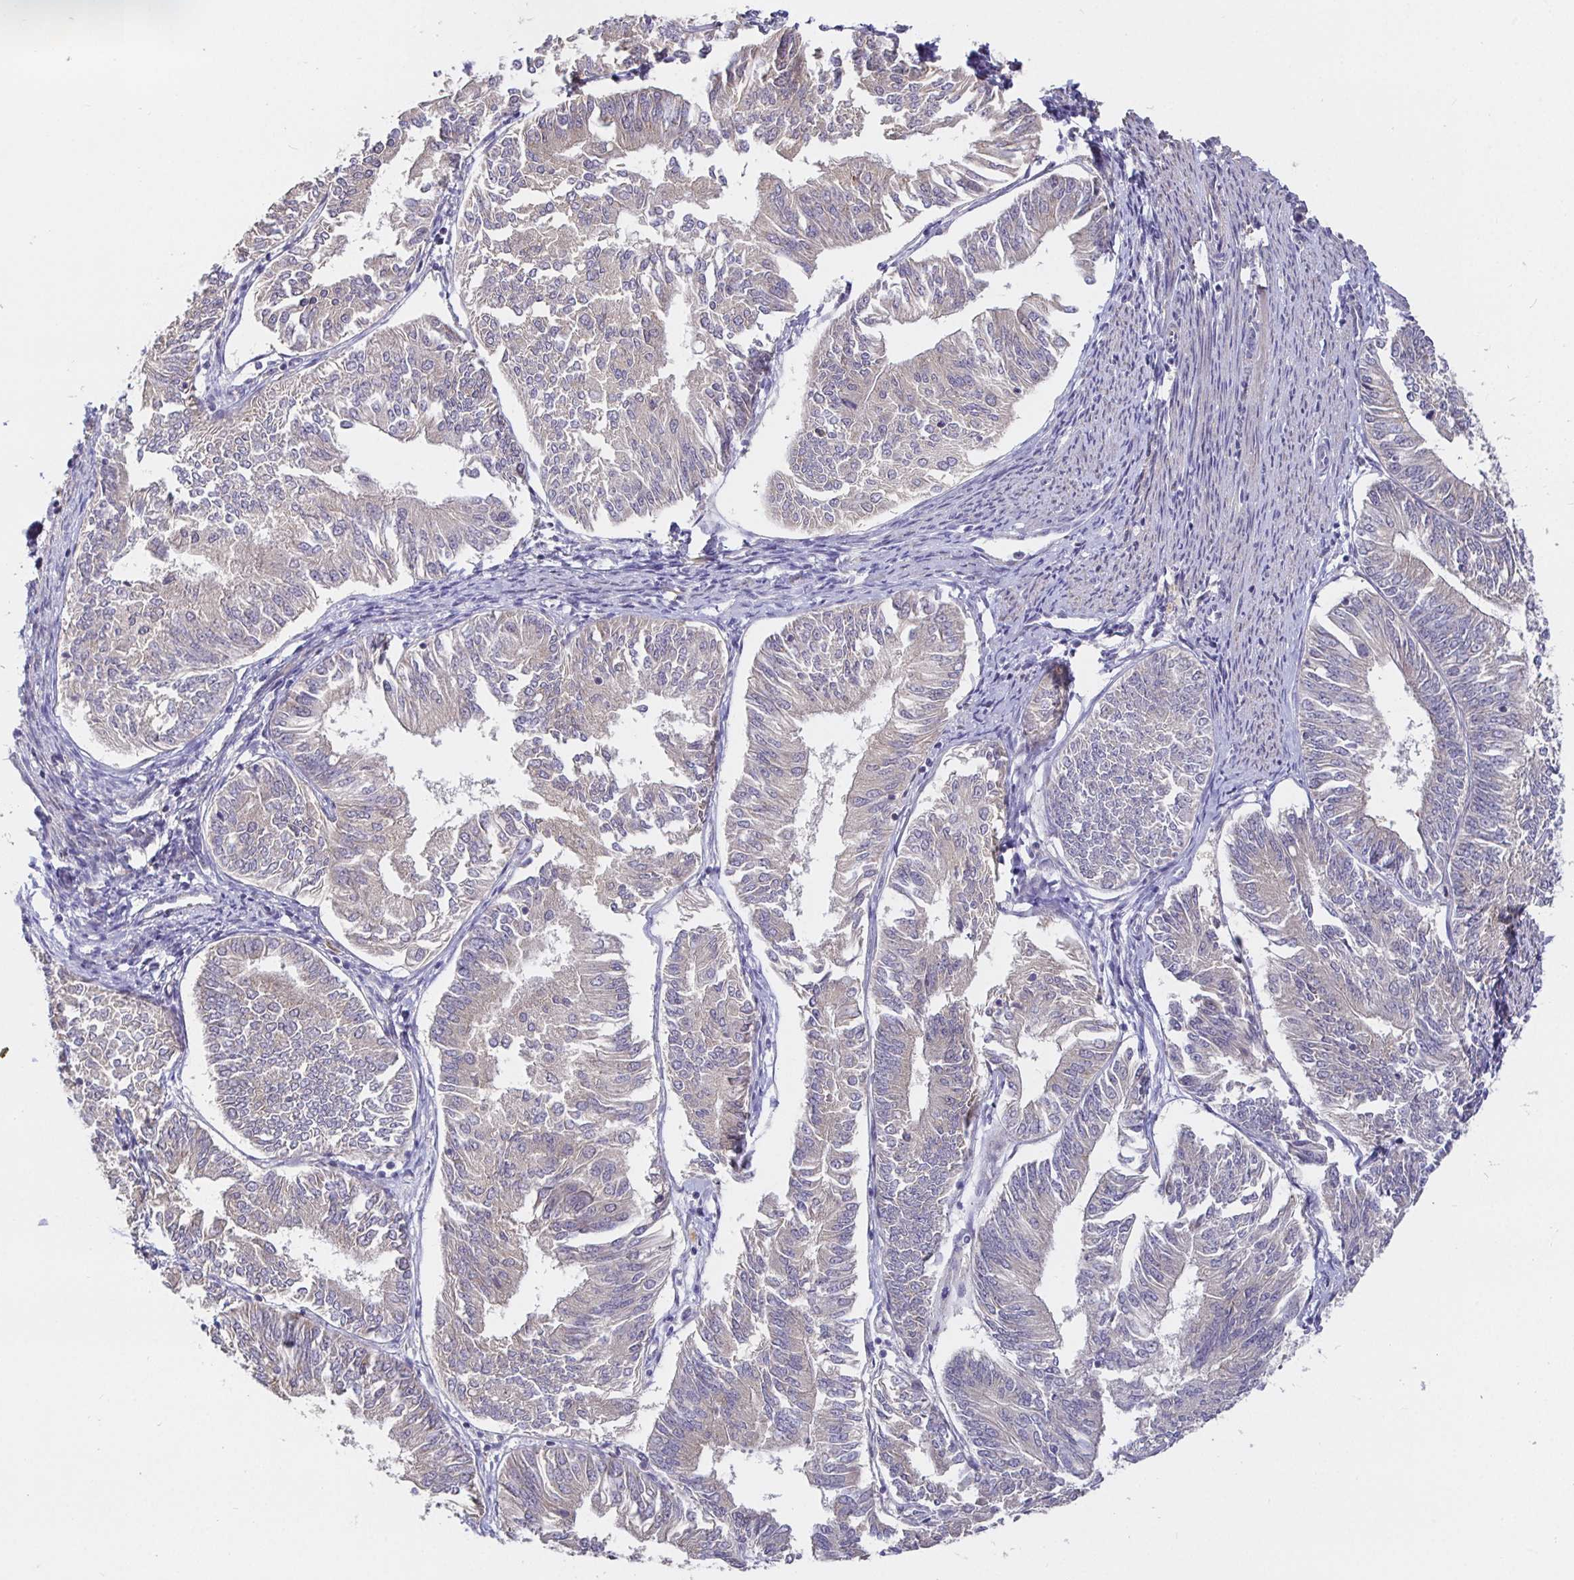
{"staining": {"intensity": "weak", "quantity": "<25%", "location": "cytoplasmic/membranous"}, "tissue": "endometrial cancer", "cell_type": "Tumor cells", "image_type": "cancer", "snomed": [{"axis": "morphology", "description": "Adenocarcinoma, NOS"}, {"axis": "topography", "description": "Endometrium"}], "caption": "DAB (3,3'-diaminobenzidine) immunohistochemical staining of human endometrial cancer (adenocarcinoma) shows no significant staining in tumor cells. (DAB (3,3'-diaminobenzidine) IHC, high magnification).", "gene": "ZDHHC11", "patient": {"sex": "female", "age": 58}}